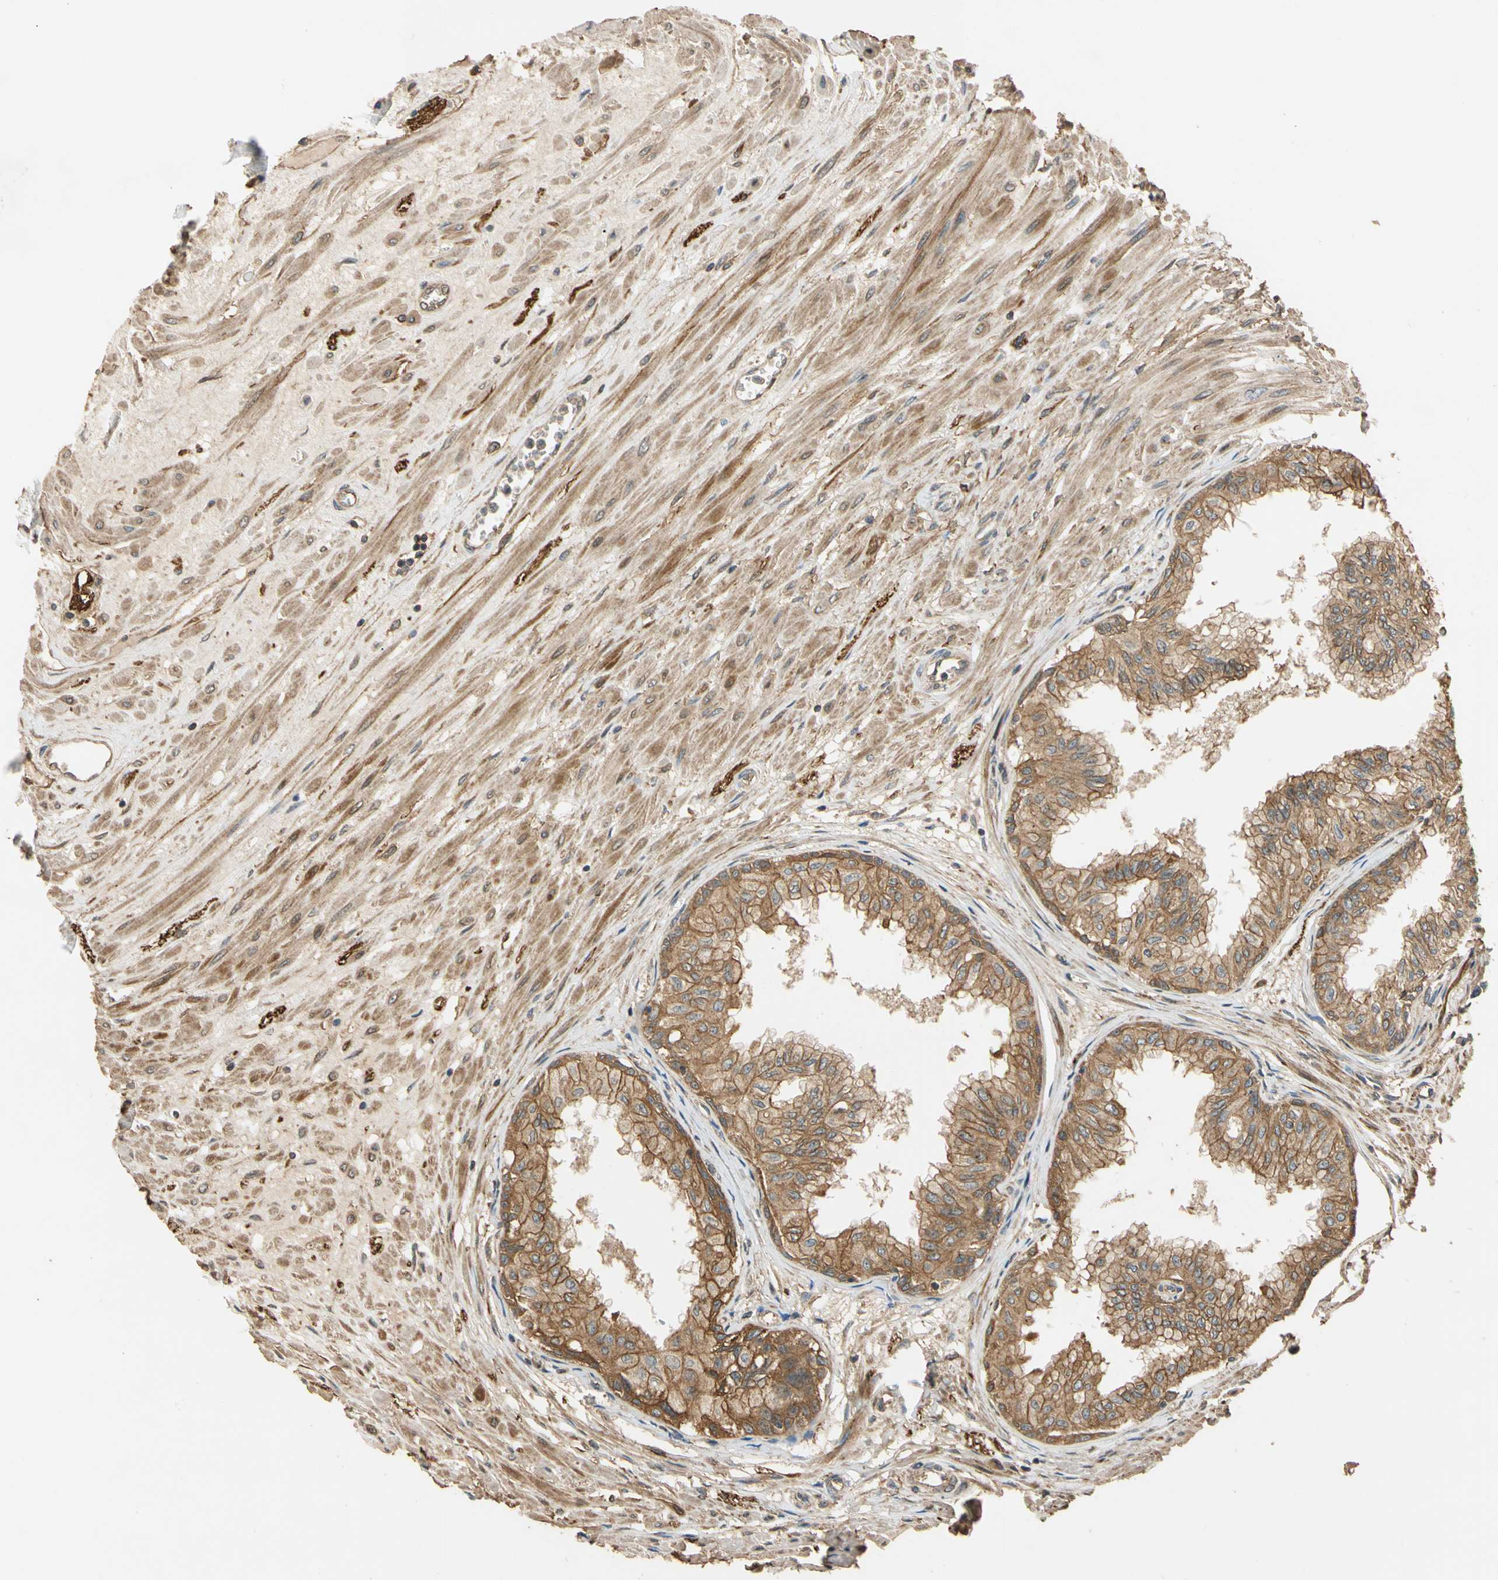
{"staining": {"intensity": "moderate", "quantity": ">75%", "location": "cytoplasmic/membranous"}, "tissue": "prostate", "cell_type": "Glandular cells", "image_type": "normal", "snomed": [{"axis": "morphology", "description": "Normal tissue, NOS"}, {"axis": "topography", "description": "Prostate"}, {"axis": "topography", "description": "Seminal veicle"}], "caption": "Immunohistochemistry staining of benign prostate, which shows medium levels of moderate cytoplasmic/membranous staining in about >75% of glandular cells indicating moderate cytoplasmic/membranous protein expression. The staining was performed using DAB (3,3'-diaminobenzidine) (brown) for protein detection and nuclei were counterstained in hematoxylin (blue).", "gene": "MGRN1", "patient": {"sex": "male", "age": 60}}